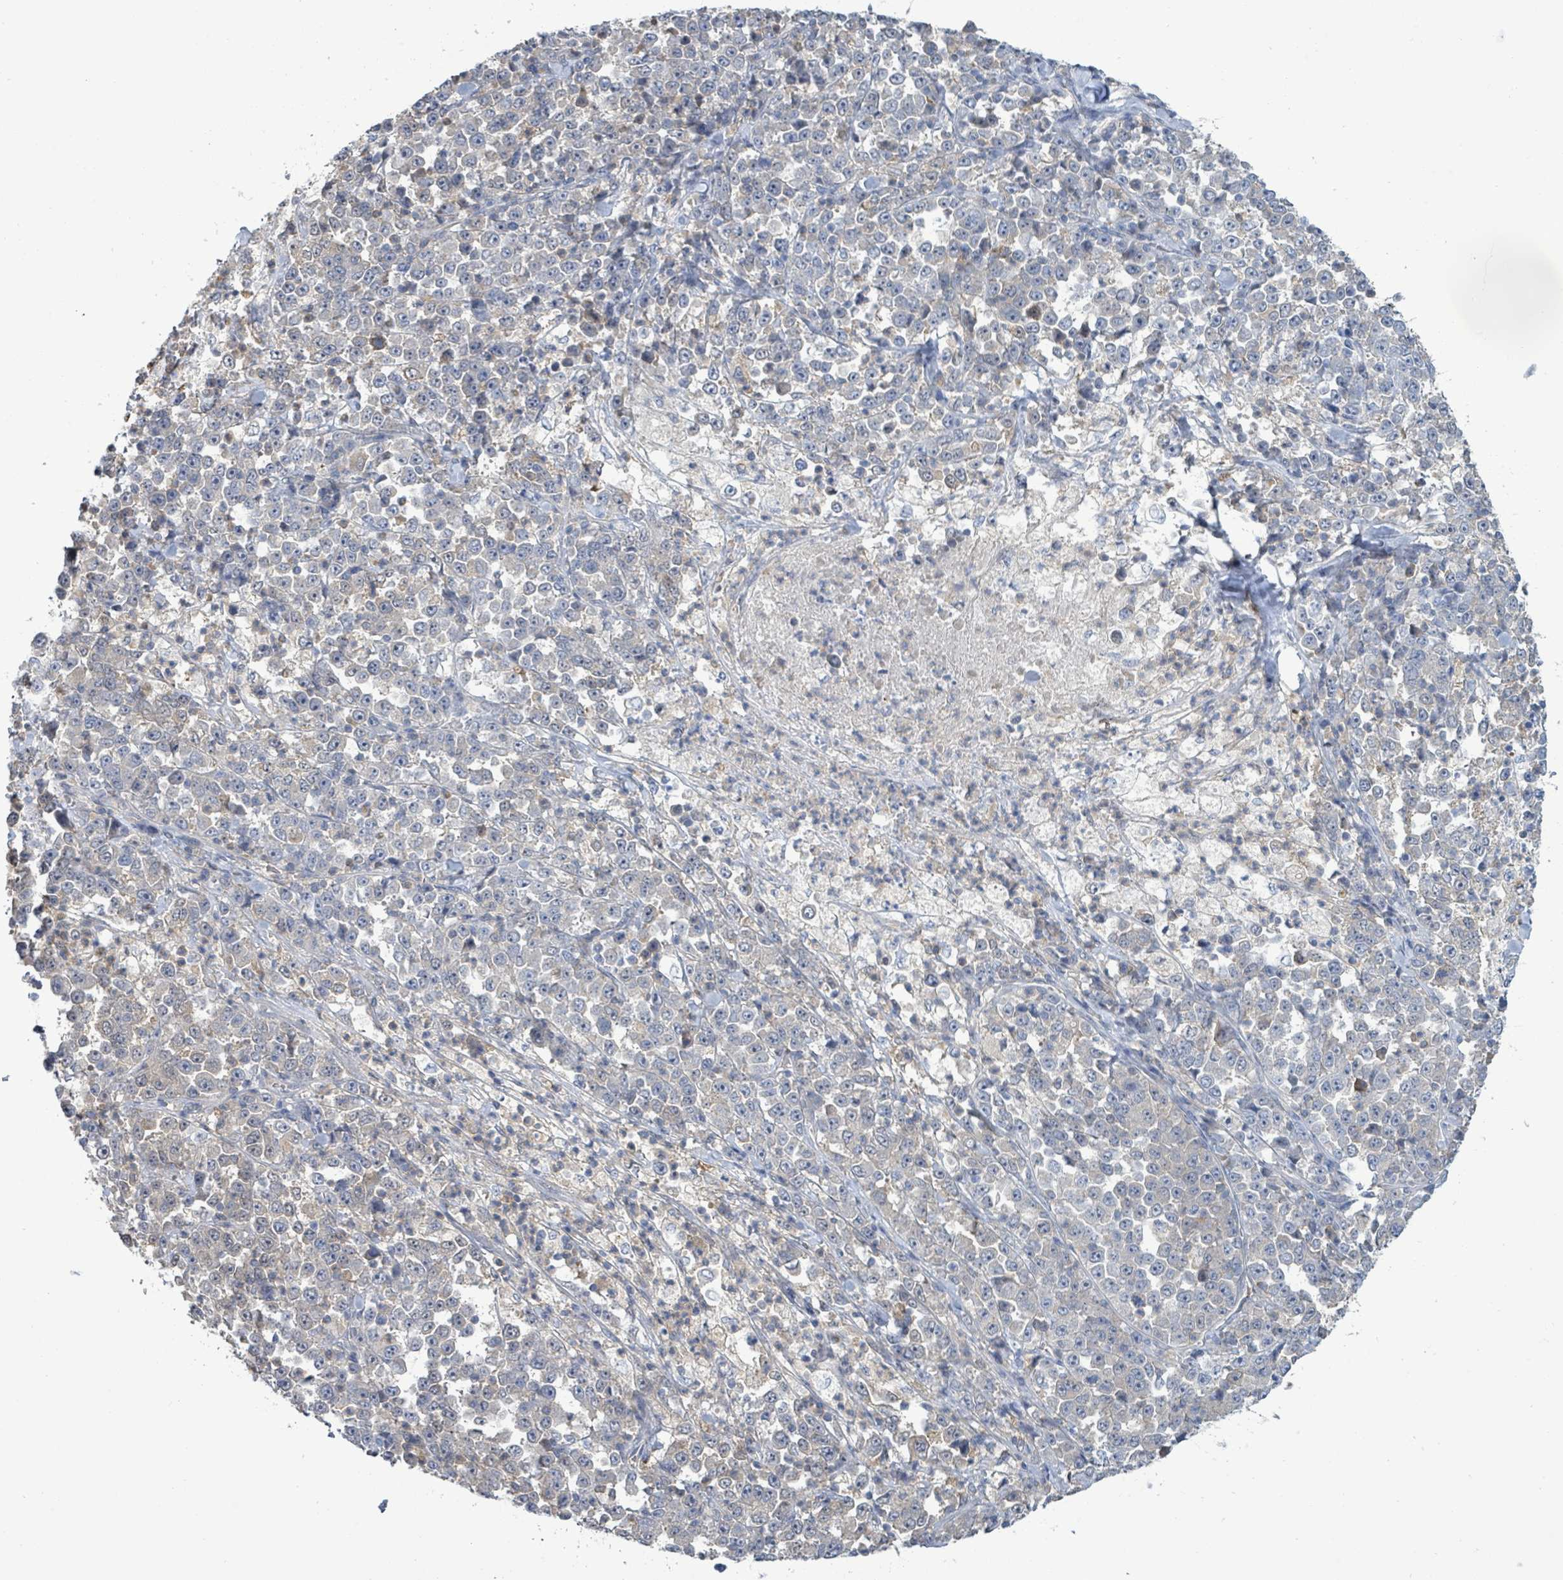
{"staining": {"intensity": "negative", "quantity": "none", "location": "none"}, "tissue": "stomach cancer", "cell_type": "Tumor cells", "image_type": "cancer", "snomed": [{"axis": "morphology", "description": "Normal tissue, NOS"}, {"axis": "morphology", "description": "Adenocarcinoma, NOS"}, {"axis": "topography", "description": "Stomach, upper"}, {"axis": "topography", "description": "Stomach"}], "caption": "This is an immunohistochemistry image of human adenocarcinoma (stomach). There is no expression in tumor cells.", "gene": "PGAM1", "patient": {"sex": "male", "age": 59}}